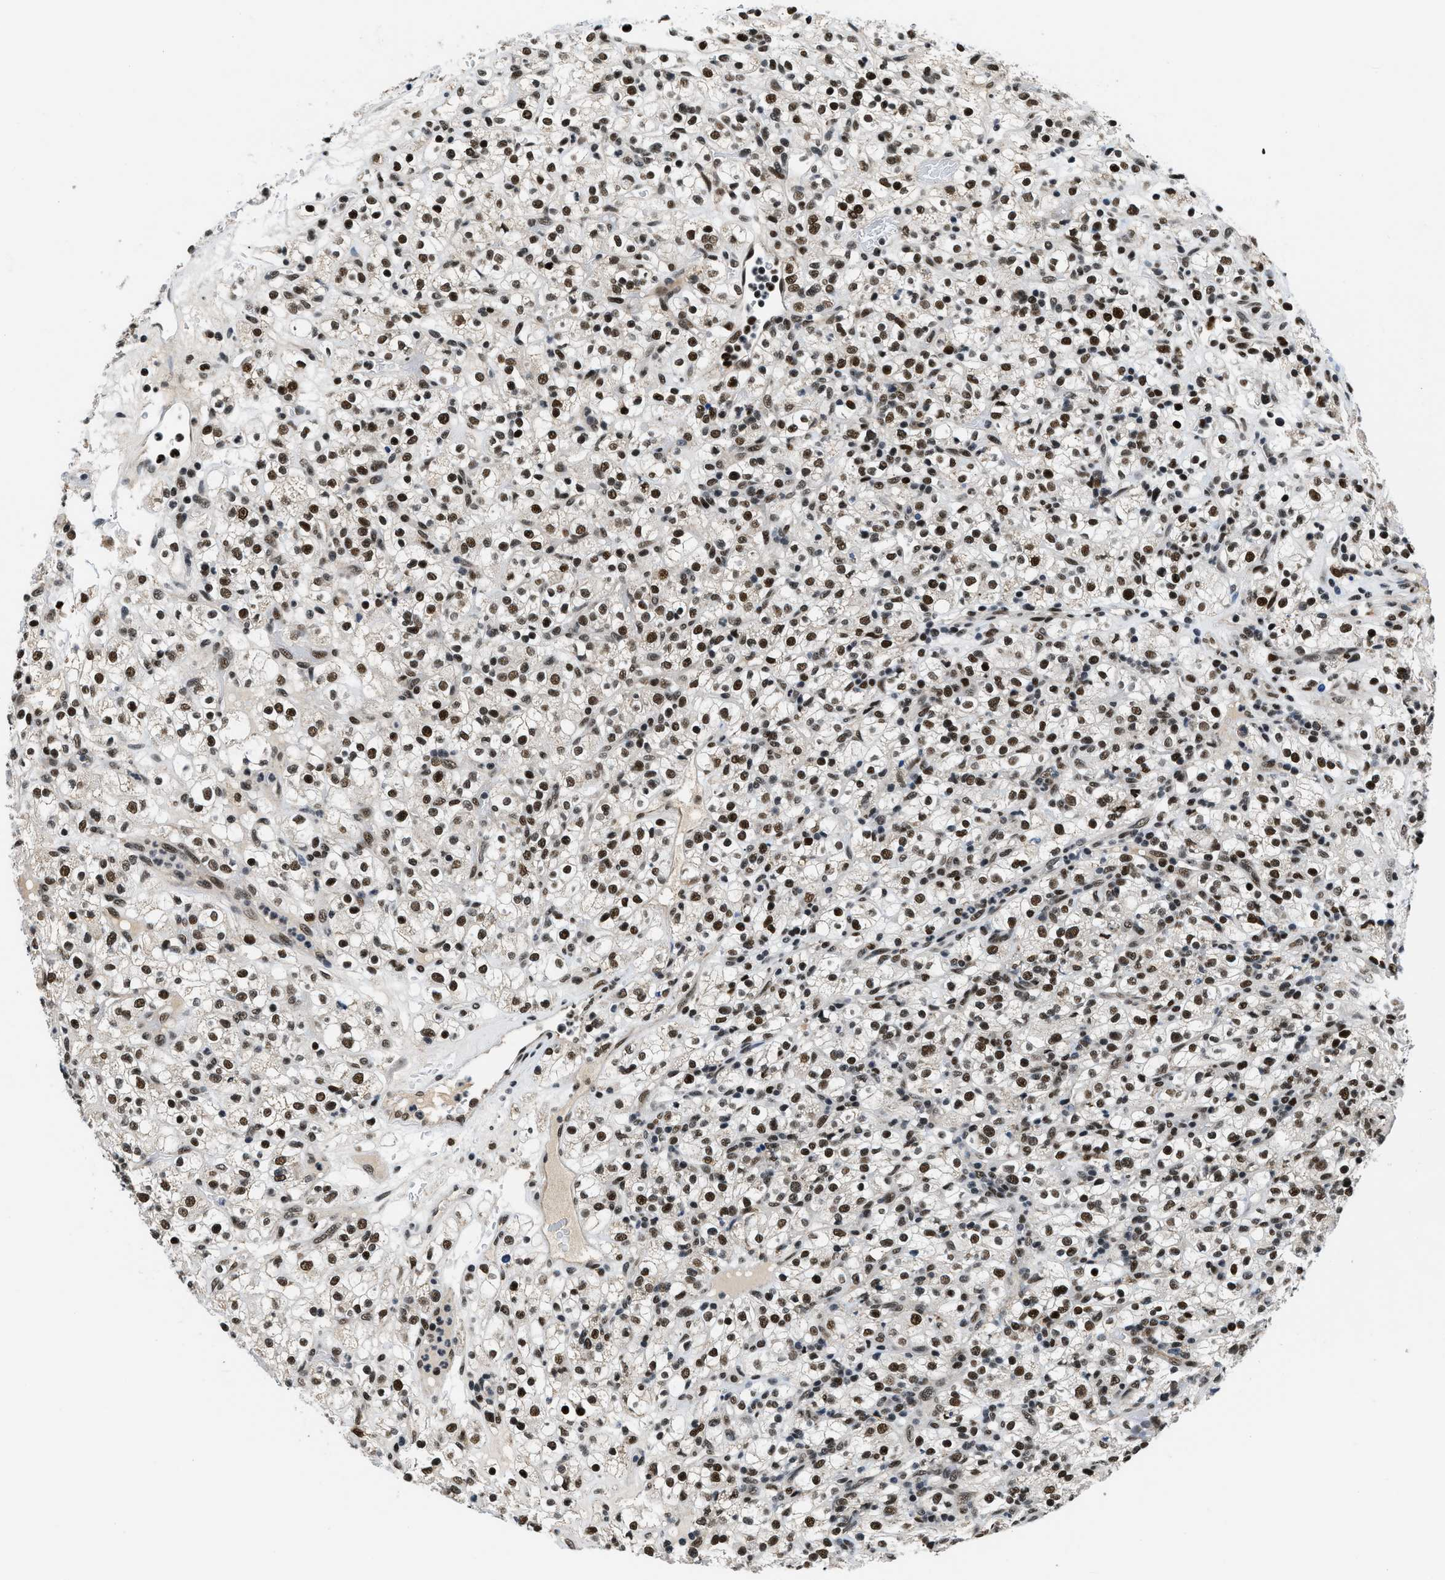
{"staining": {"intensity": "strong", "quantity": ">75%", "location": "nuclear"}, "tissue": "renal cancer", "cell_type": "Tumor cells", "image_type": "cancer", "snomed": [{"axis": "morphology", "description": "Normal tissue, NOS"}, {"axis": "morphology", "description": "Adenocarcinoma, NOS"}, {"axis": "topography", "description": "Kidney"}], "caption": "A micrograph showing strong nuclear expression in about >75% of tumor cells in renal cancer, as visualized by brown immunohistochemical staining.", "gene": "KDM3B", "patient": {"sex": "female", "age": 72}}